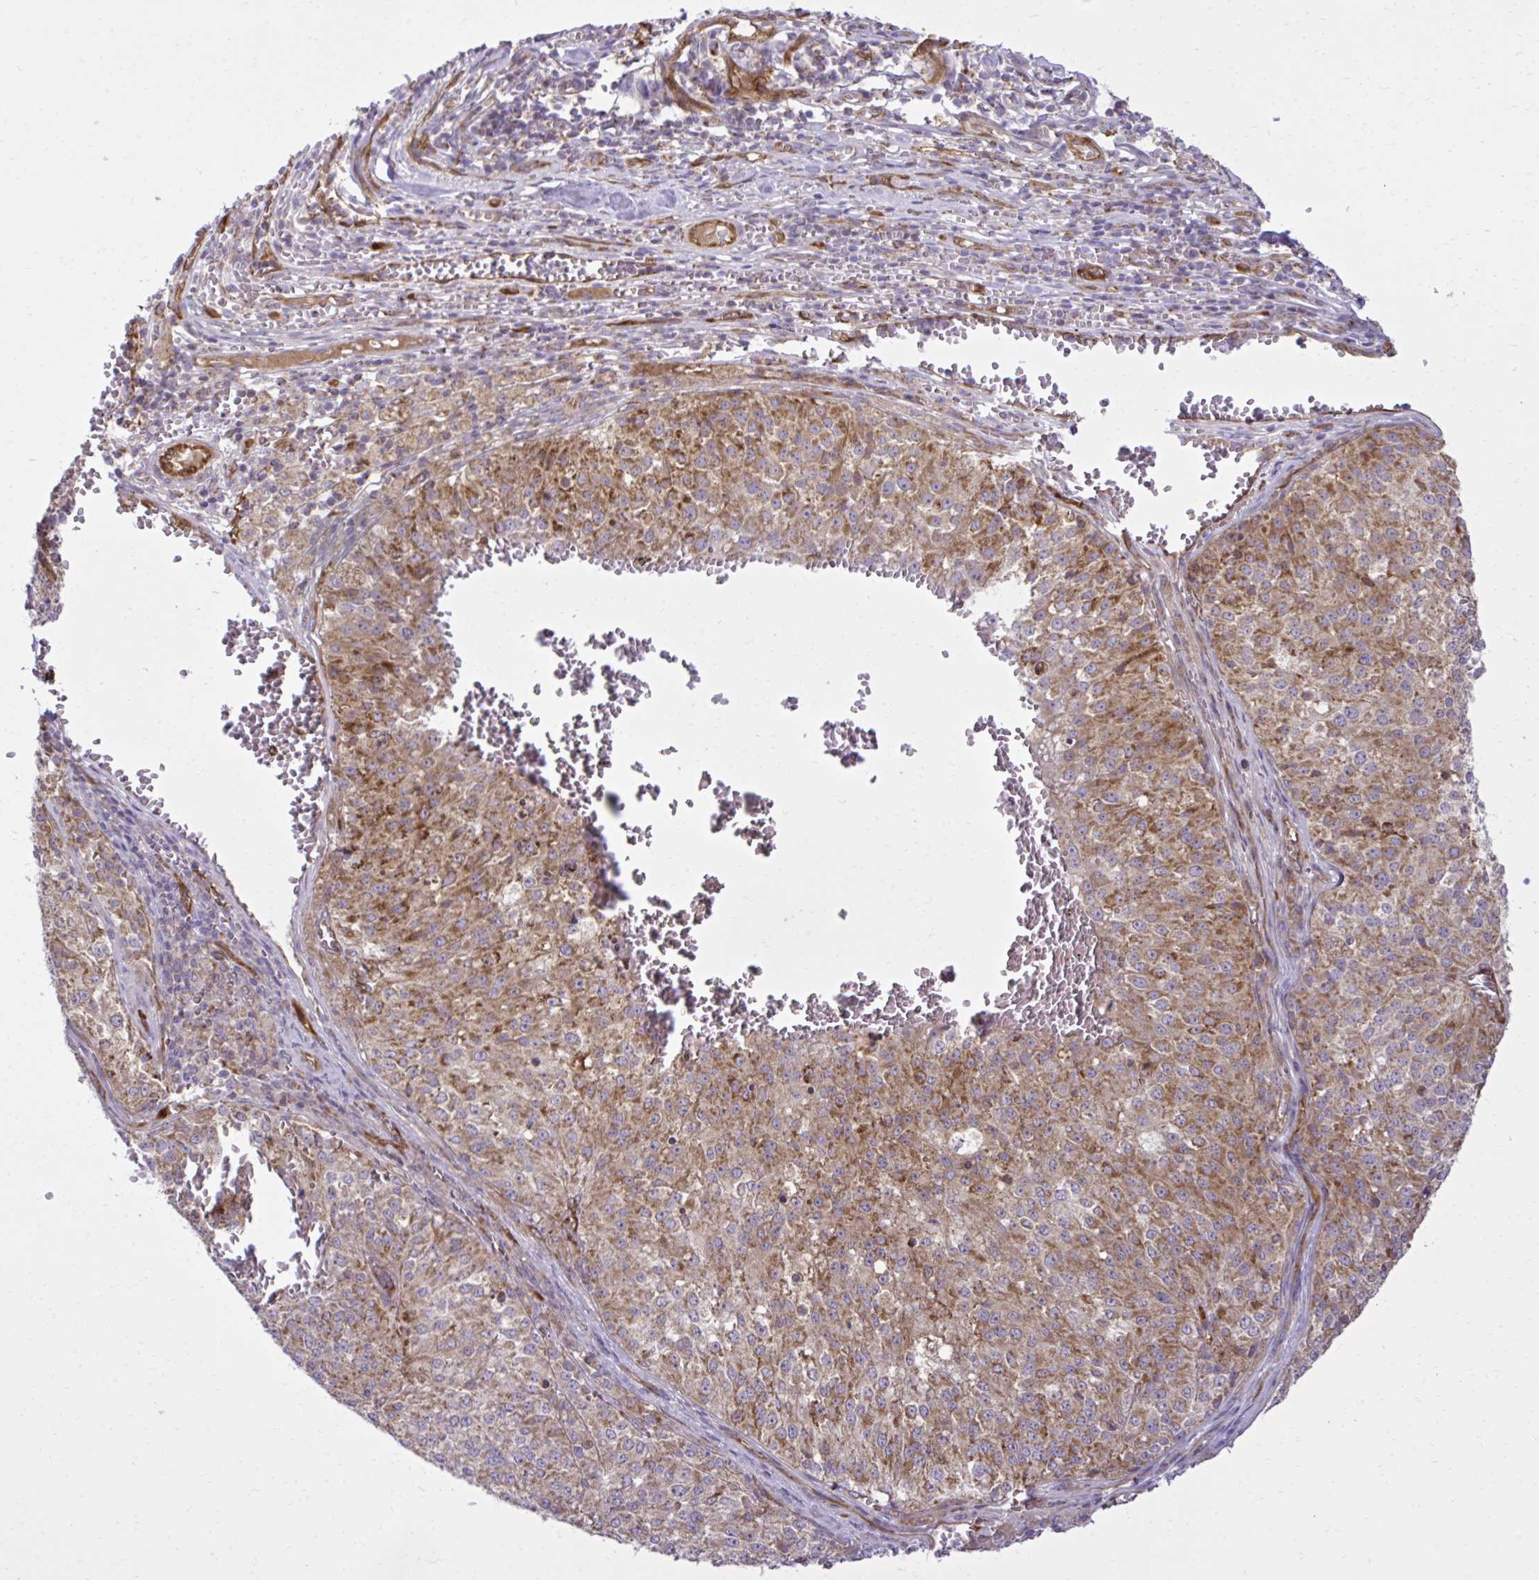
{"staining": {"intensity": "moderate", "quantity": ">75%", "location": "cytoplasmic/membranous"}, "tissue": "melanoma", "cell_type": "Tumor cells", "image_type": "cancer", "snomed": [{"axis": "morphology", "description": "Malignant melanoma, Metastatic site"}, {"axis": "topography", "description": "Lymph node"}], "caption": "Immunohistochemistry (IHC) (DAB (3,3'-diaminobenzidine)) staining of human melanoma demonstrates moderate cytoplasmic/membranous protein positivity in approximately >75% of tumor cells. (Brightfield microscopy of DAB IHC at high magnification).", "gene": "LIMS1", "patient": {"sex": "female", "age": 64}}